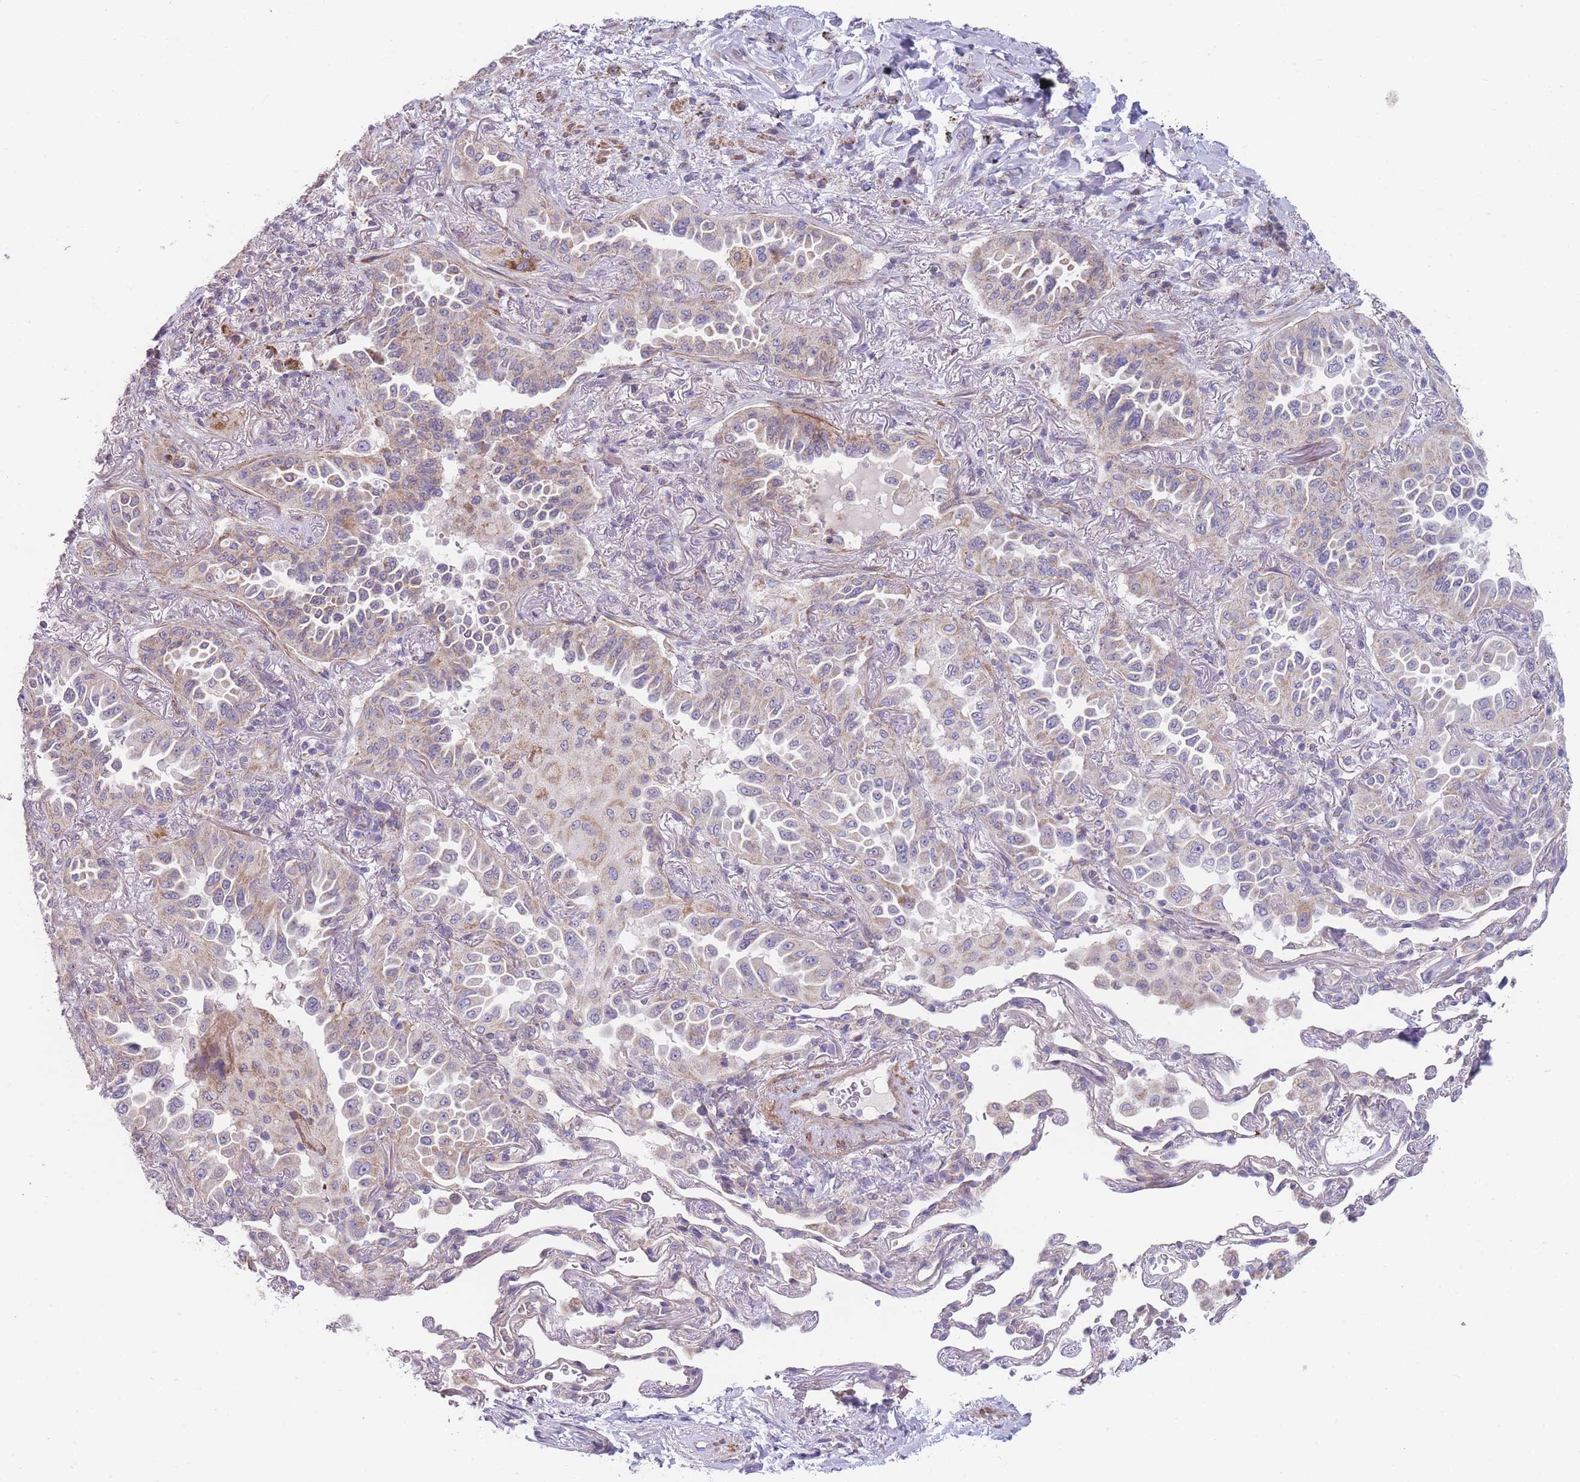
{"staining": {"intensity": "negative", "quantity": "none", "location": "none"}, "tissue": "lung cancer", "cell_type": "Tumor cells", "image_type": "cancer", "snomed": [{"axis": "morphology", "description": "Adenocarcinoma, NOS"}, {"axis": "topography", "description": "Lung"}], "caption": "The micrograph displays no significant expression in tumor cells of lung cancer.", "gene": "SMPD4", "patient": {"sex": "female", "age": 69}}